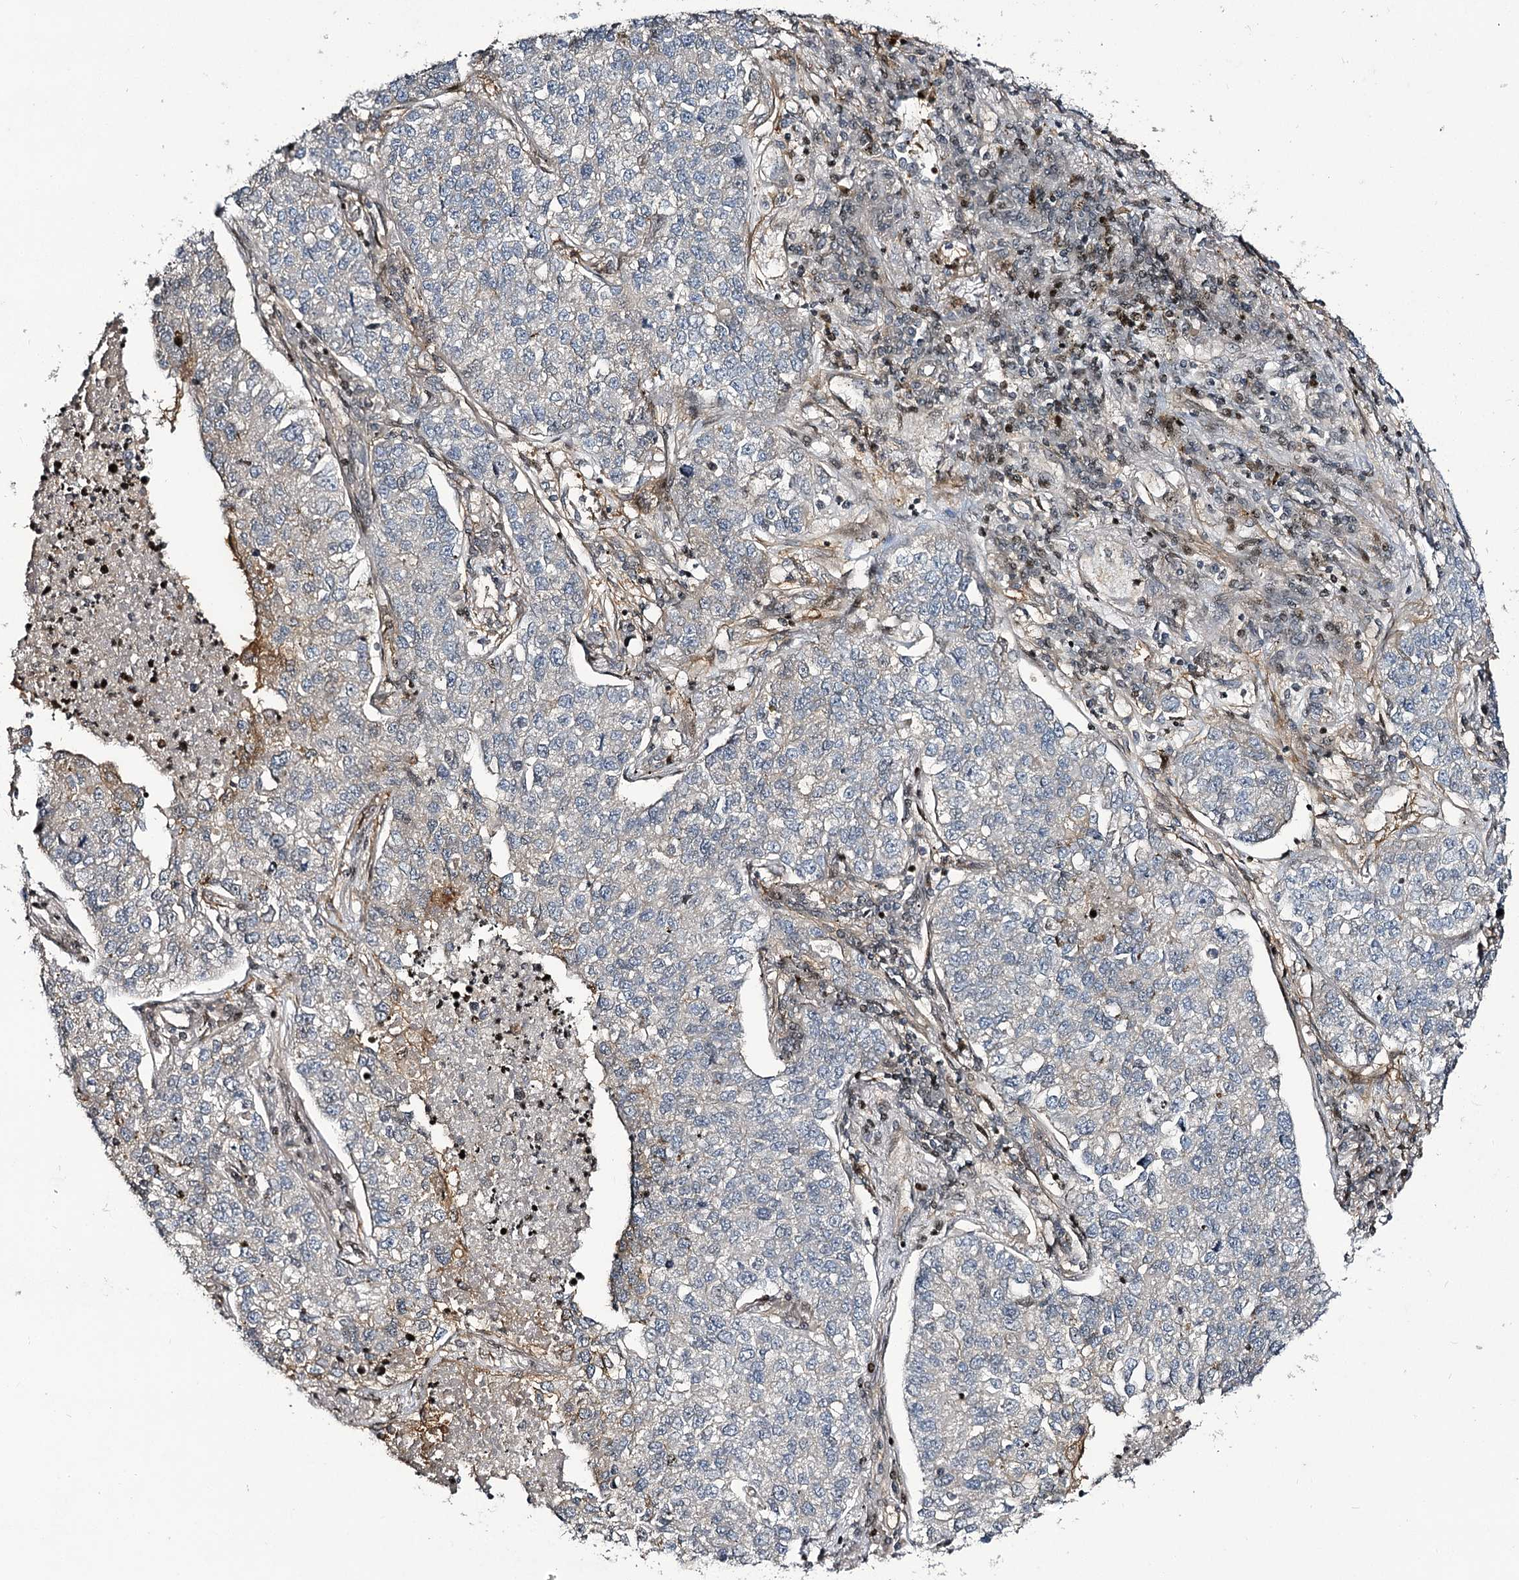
{"staining": {"intensity": "negative", "quantity": "none", "location": "none"}, "tissue": "lung cancer", "cell_type": "Tumor cells", "image_type": "cancer", "snomed": [{"axis": "morphology", "description": "Adenocarcinoma, NOS"}, {"axis": "topography", "description": "Lung"}], "caption": "Tumor cells are negative for brown protein staining in lung adenocarcinoma. (Brightfield microscopy of DAB immunohistochemistry at high magnification).", "gene": "ITFG2", "patient": {"sex": "male", "age": 49}}